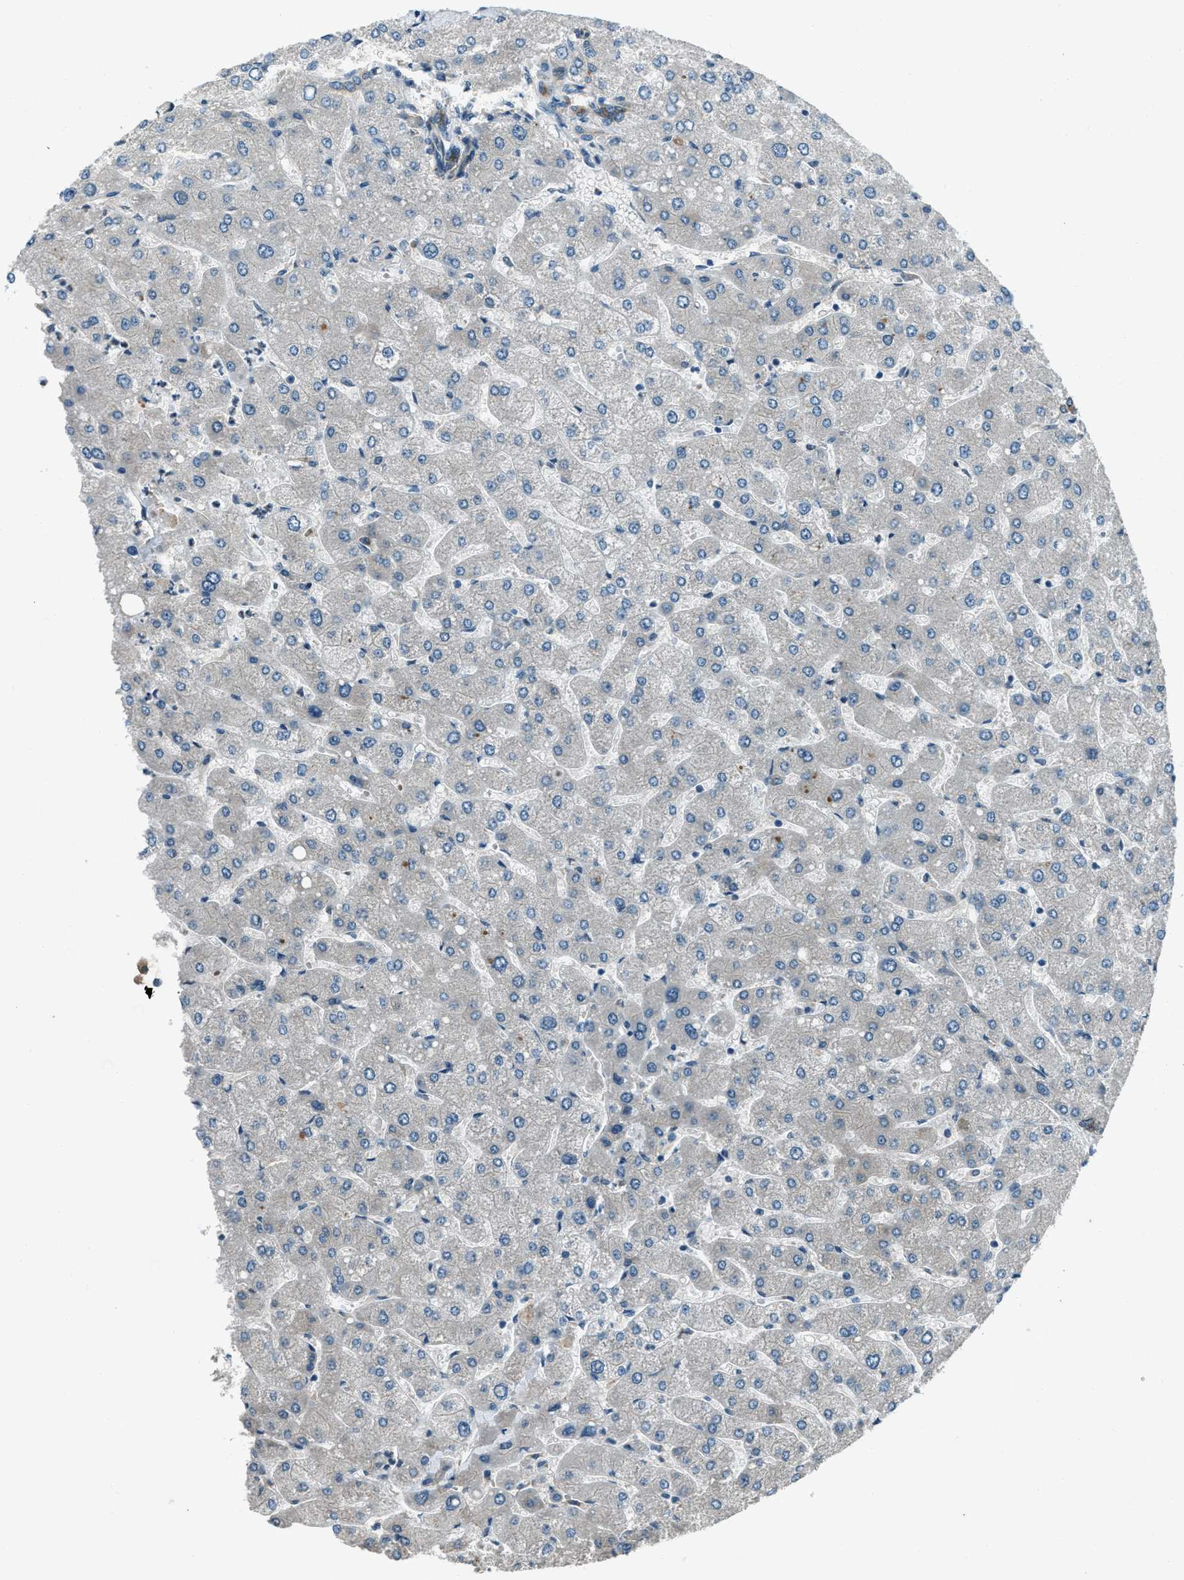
{"staining": {"intensity": "moderate", "quantity": "25%-75%", "location": "cytoplasmic/membranous"}, "tissue": "liver", "cell_type": "Cholangiocytes", "image_type": "normal", "snomed": [{"axis": "morphology", "description": "Normal tissue, NOS"}, {"axis": "topography", "description": "Liver"}], "caption": "DAB (3,3'-diaminobenzidine) immunohistochemical staining of normal liver reveals moderate cytoplasmic/membranous protein staining in approximately 25%-75% of cholangiocytes. (brown staining indicates protein expression, while blue staining denotes nuclei).", "gene": "SVIL", "patient": {"sex": "male", "age": 55}}